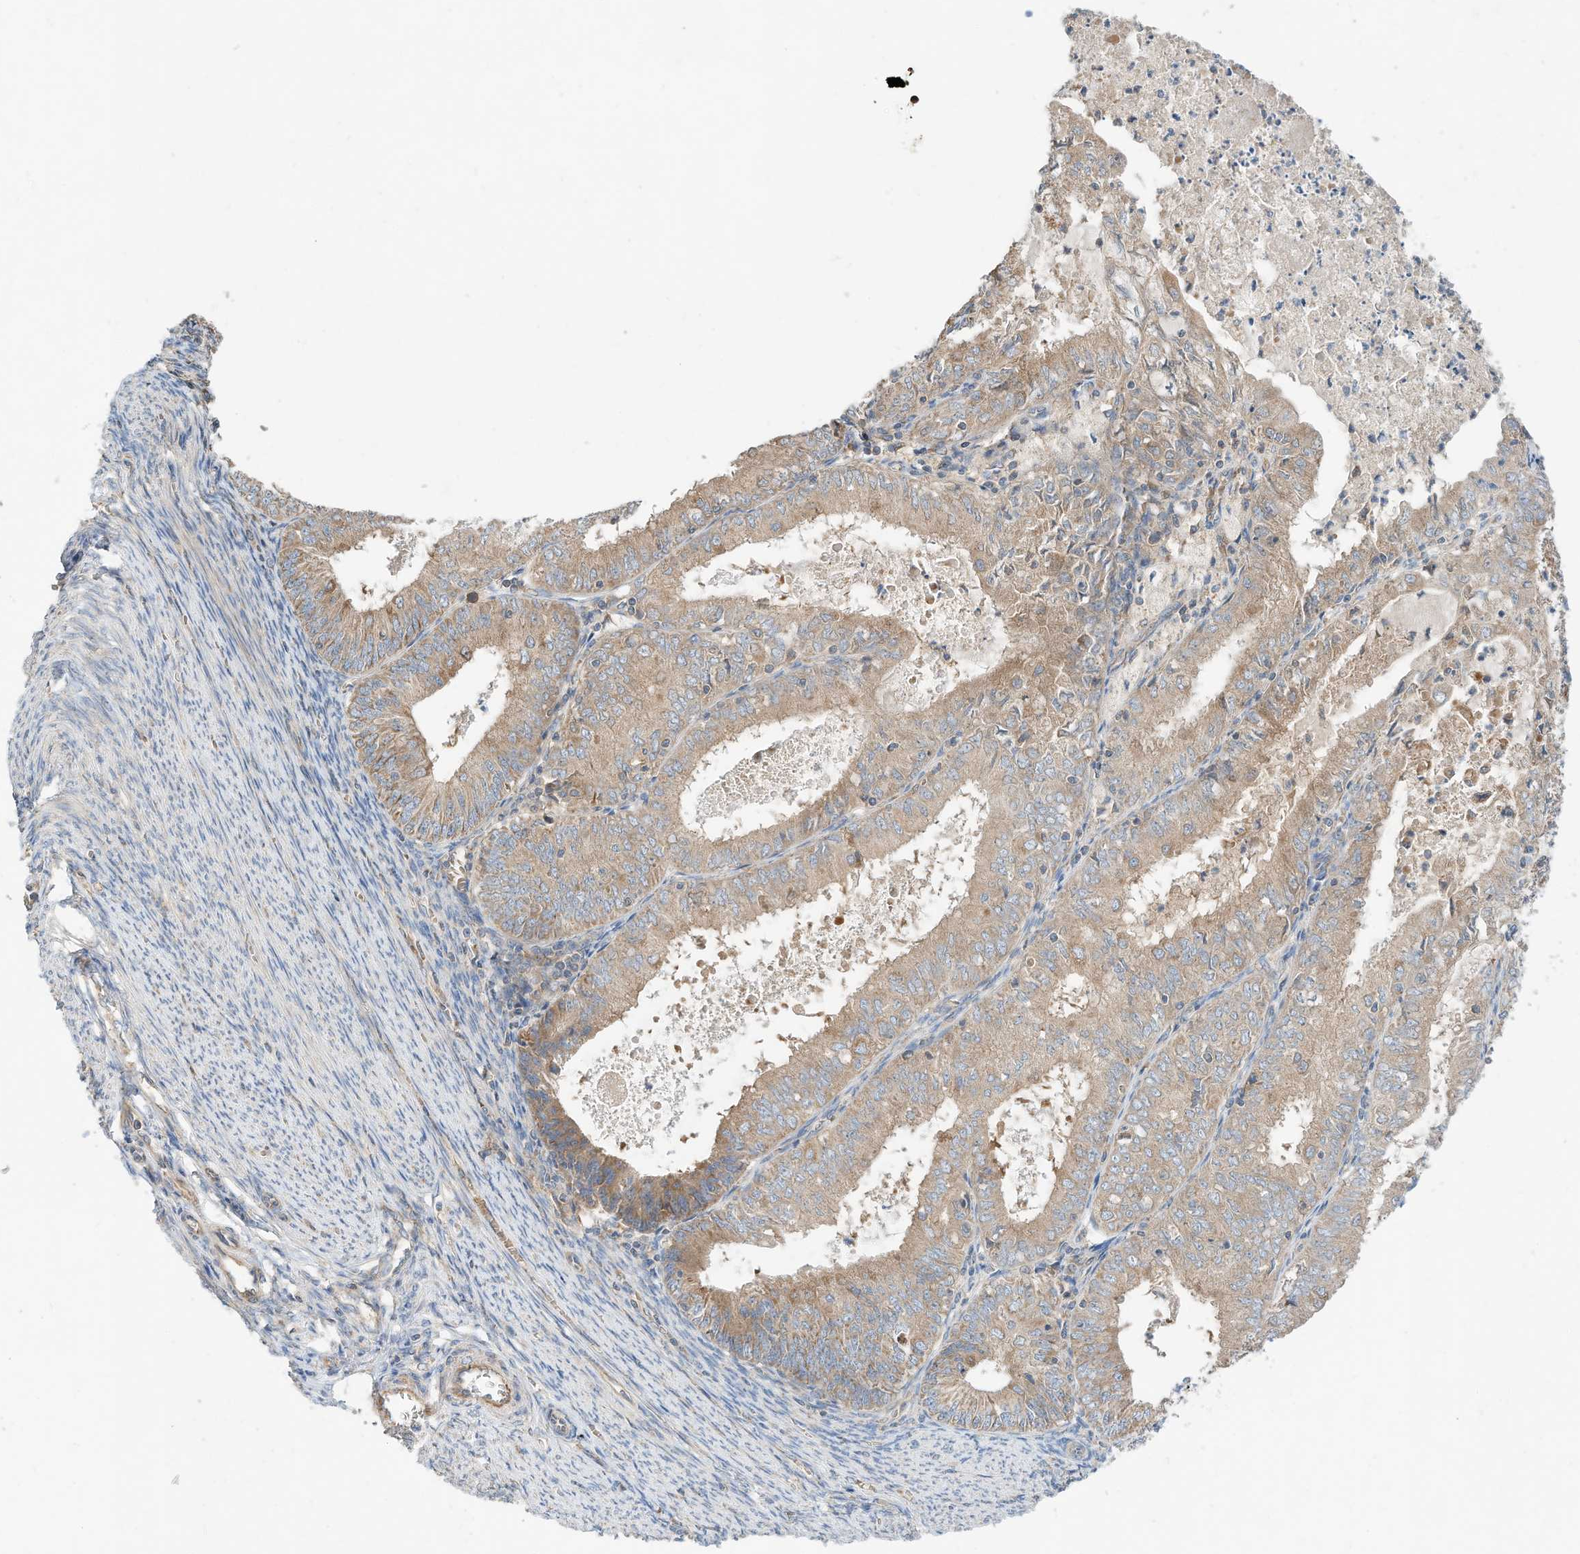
{"staining": {"intensity": "moderate", "quantity": ">75%", "location": "cytoplasmic/membranous"}, "tissue": "endometrial cancer", "cell_type": "Tumor cells", "image_type": "cancer", "snomed": [{"axis": "morphology", "description": "Adenocarcinoma, NOS"}, {"axis": "topography", "description": "Endometrium"}], "caption": "Endometrial cancer (adenocarcinoma) stained with a protein marker reveals moderate staining in tumor cells.", "gene": "CPAMD8", "patient": {"sex": "female", "age": 57}}